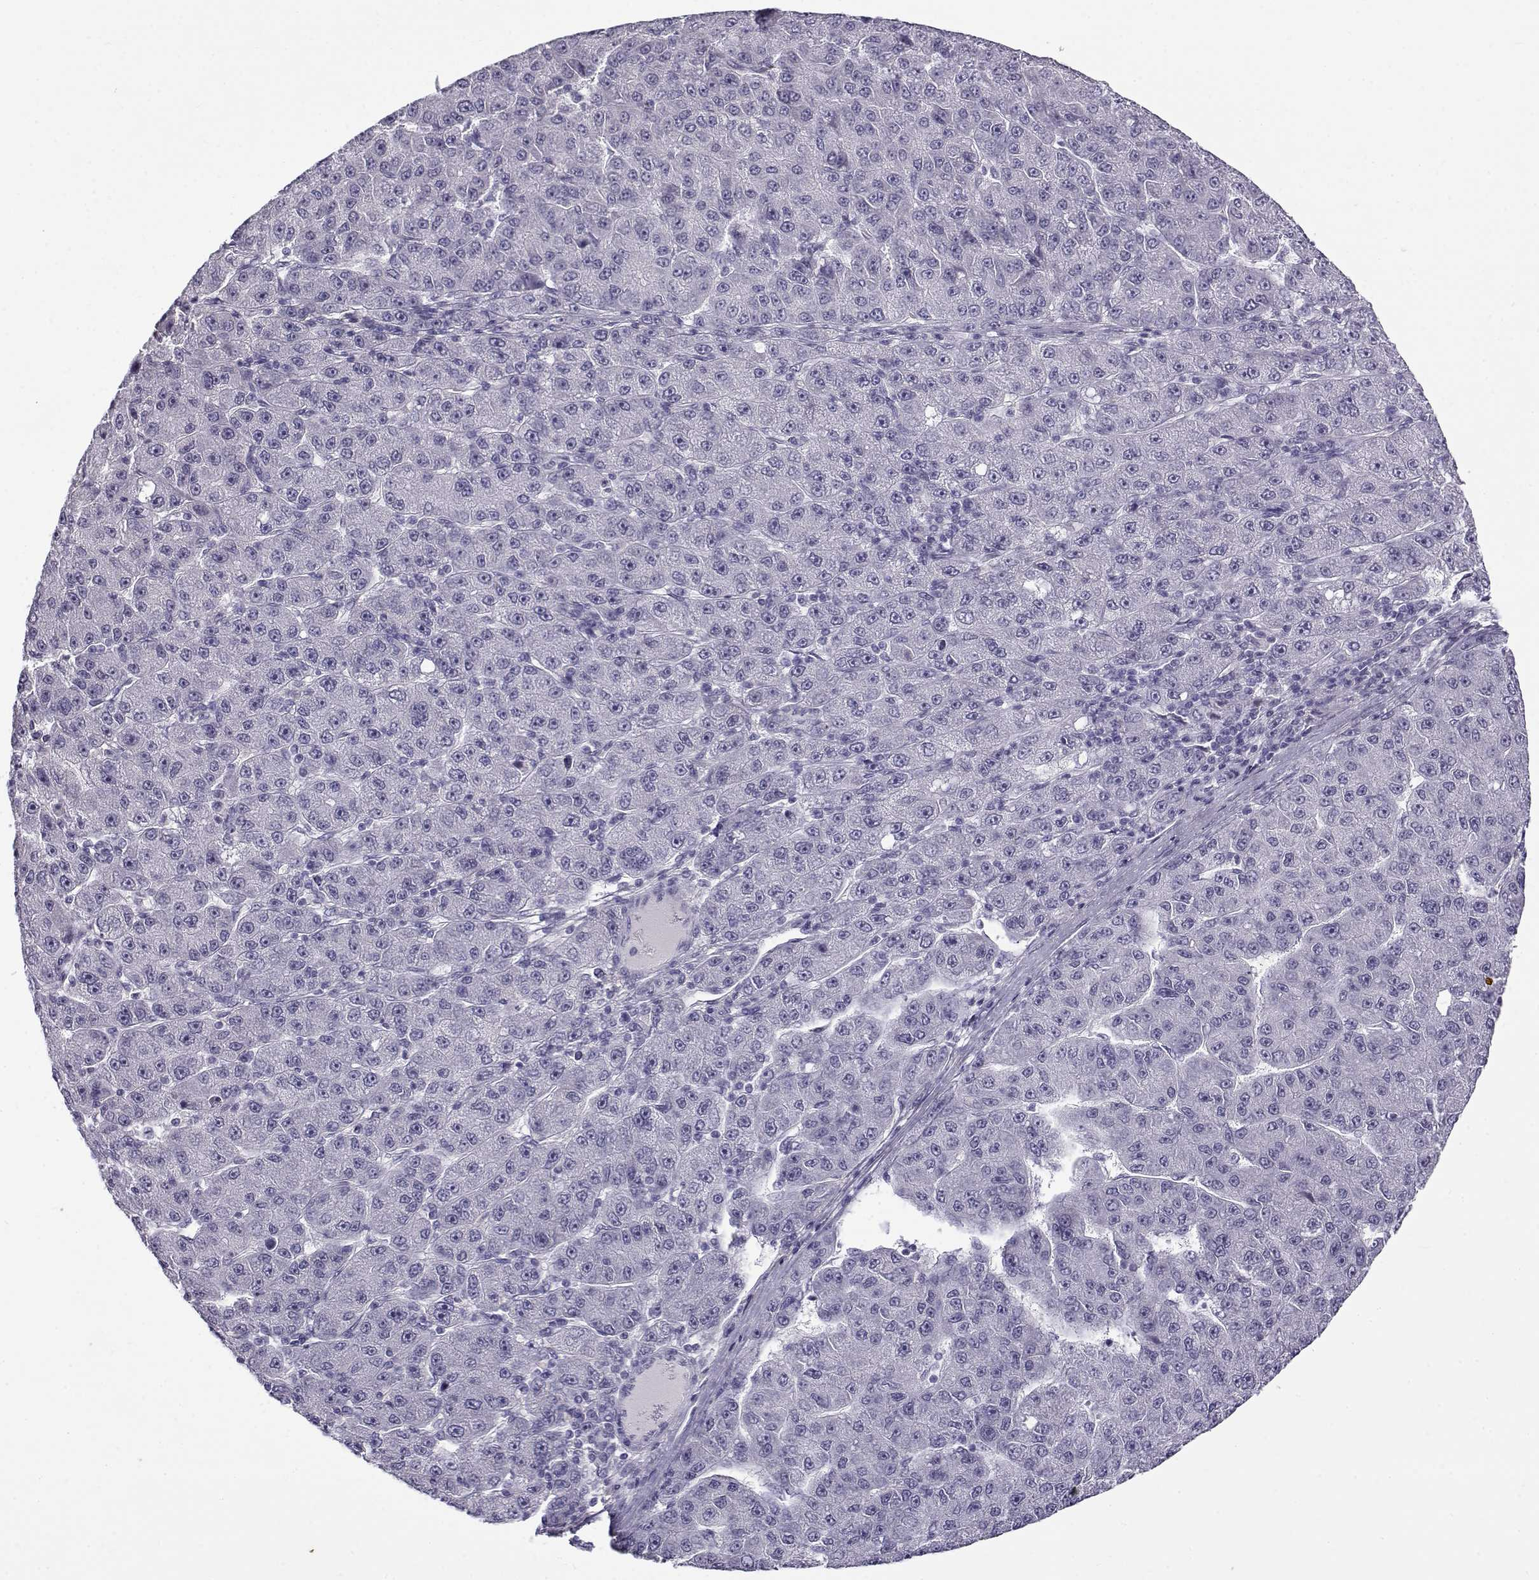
{"staining": {"intensity": "negative", "quantity": "none", "location": "none"}, "tissue": "liver cancer", "cell_type": "Tumor cells", "image_type": "cancer", "snomed": [{"axis": "morphology", "description": "Carcinoma, Hepatocellular, NOS"}, {"axis": "topography", "description": "Liver"}], "caption": "Photomicrograph shows no significant protein staining in tumor cells of liver cancer (hepatocellular carcinoma).", "gene": "GTSF1L", "patient": {"sex": "male", "age": 67}}